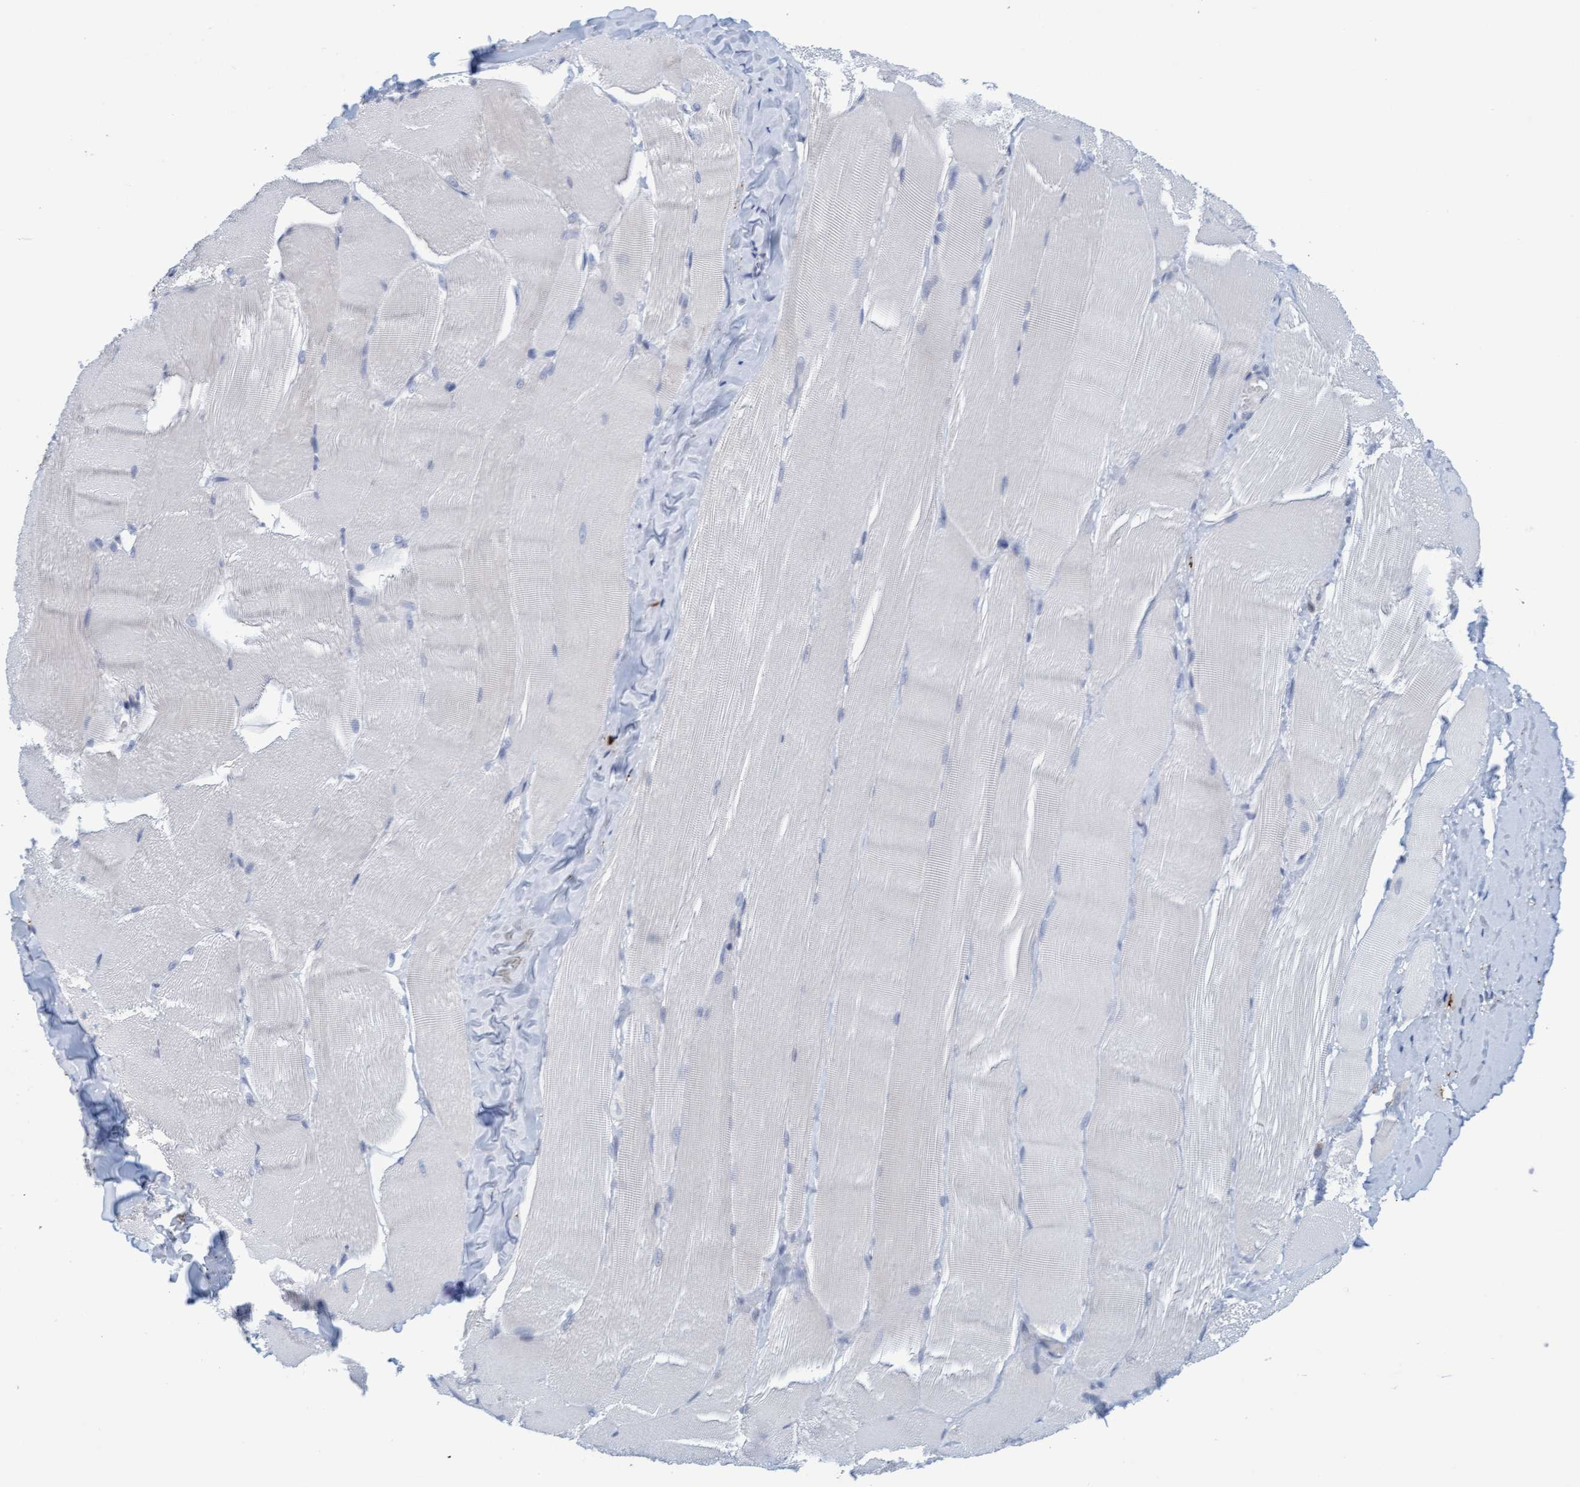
{"staining": {"intensity": "negative", "quantity": "none", "location": "none"}, "tissue": "skeletal muscle", "cell_type": "Myocytes", "image_type": "normal", "snomed": [{"axis": "morphology", "description": "Normal tissue, NOS"}, {"axis": "morphology", "description": "Squamous cell carcinoma, NOS"}, {"axis": "topography", "description": "Skeletal muscle"}], "caption": "Myocytes are negative for protein expression in benign human skeletal muscle. (DAB IHC visualized using brightfield microscopy, high magnification).", "gene": "CPA3", "patient": {"sex": "male", "age": 51}}